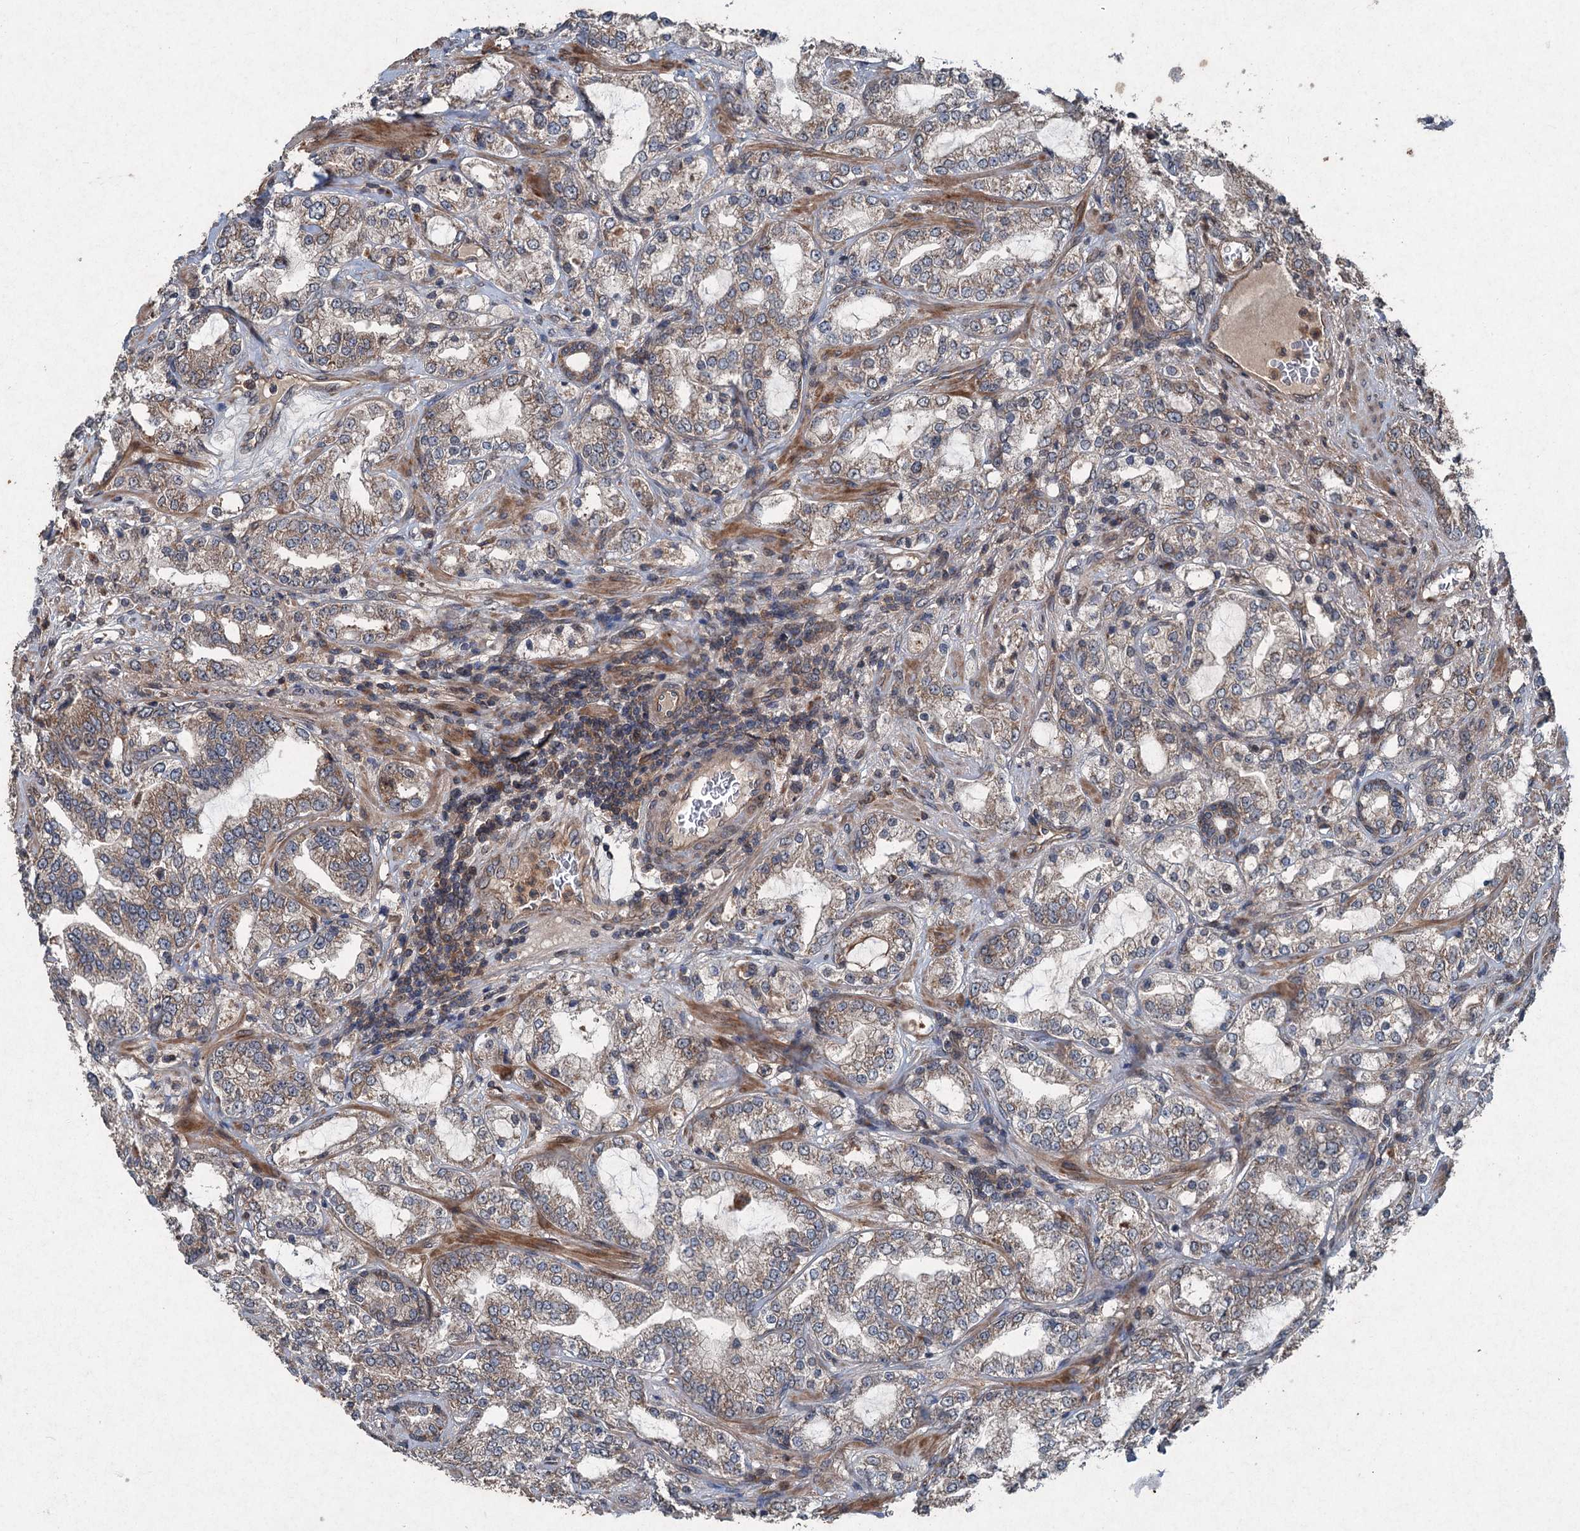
{"staining": {"intensity": "weak", "quantity": ">75%", "location": "cytoplasmic/membranous"}, "tissue": "prostate cancer", "cell_type": "Tumor cells", "image_type": "cancer", "snomed": [{"axis": "morphology", "description": "Adenocarcinoma, High grade"}, {"axis": "topography", "description": "Prostate"}], "caption": "Immunohistochemistry (IHC) micrograph of human prostate cancer (high-grade adenocarcinoma) stained for a protein (brown), which reveals low levels of weak cytoplasmic/membranous expression in about >75% of tumor cells.", "gene": "ALAS1", "patient": {"sex": "male", "age": 64}}